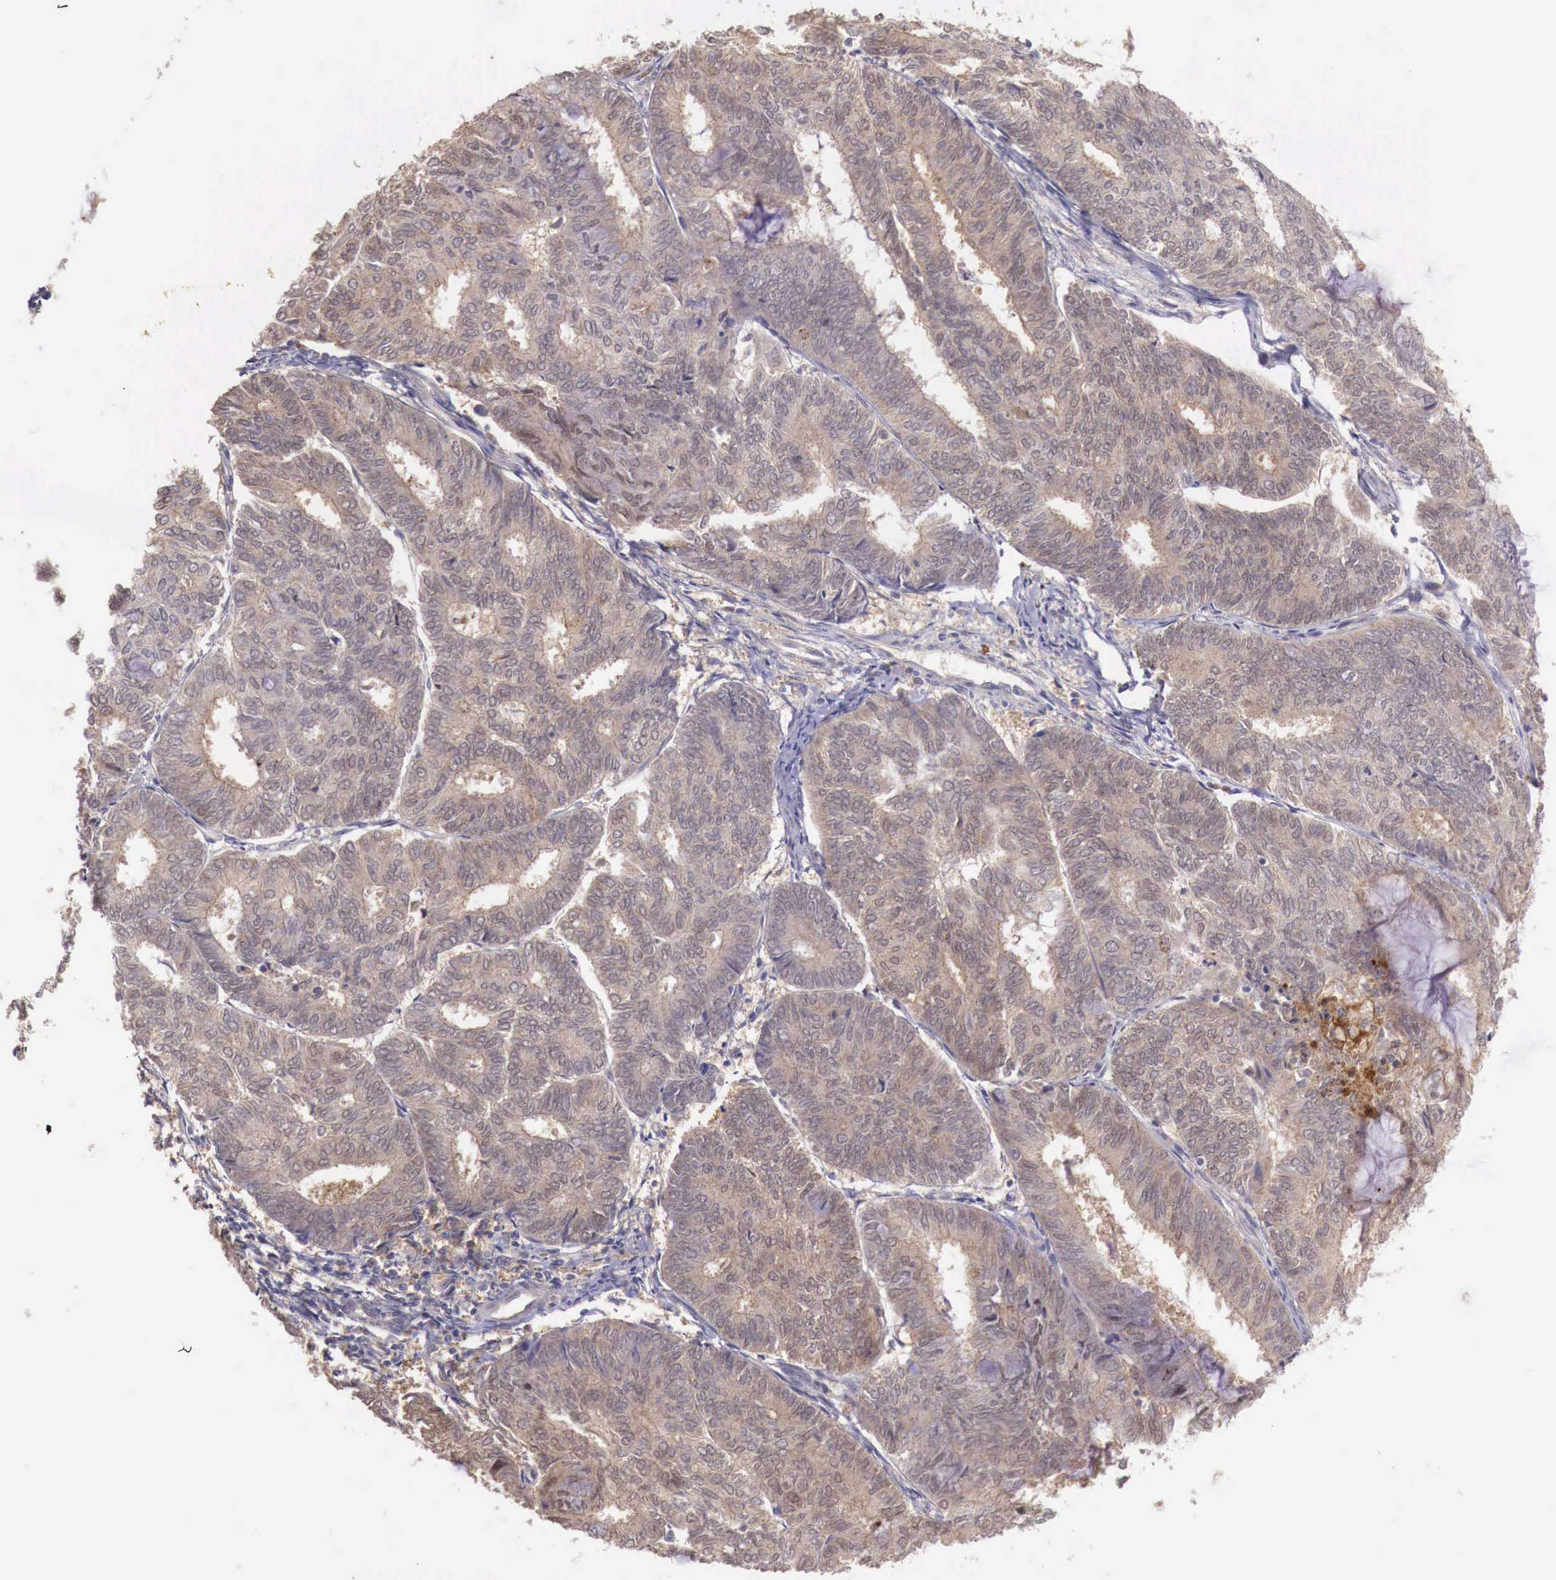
{"staining": {"intensity": "weak", "quantity": ">75%", "location": "cytoplasmic/membranous"}, "tissue": "endometrial cancer", "cell_type": "Tumor cells", "image_type": "cancer", "snomed": [{"axis": "morphology", "description": "Adenocarcinoma, NOS"}, {"axis": "topography", "description": "Endometrium"}], "caption": "Endometrial cancer (adenocarcinoma) stained with a protein marker displays weak staining in tumor cells.", "gene": "GAB2", "patient": {"sex": "female", "age": 59}}